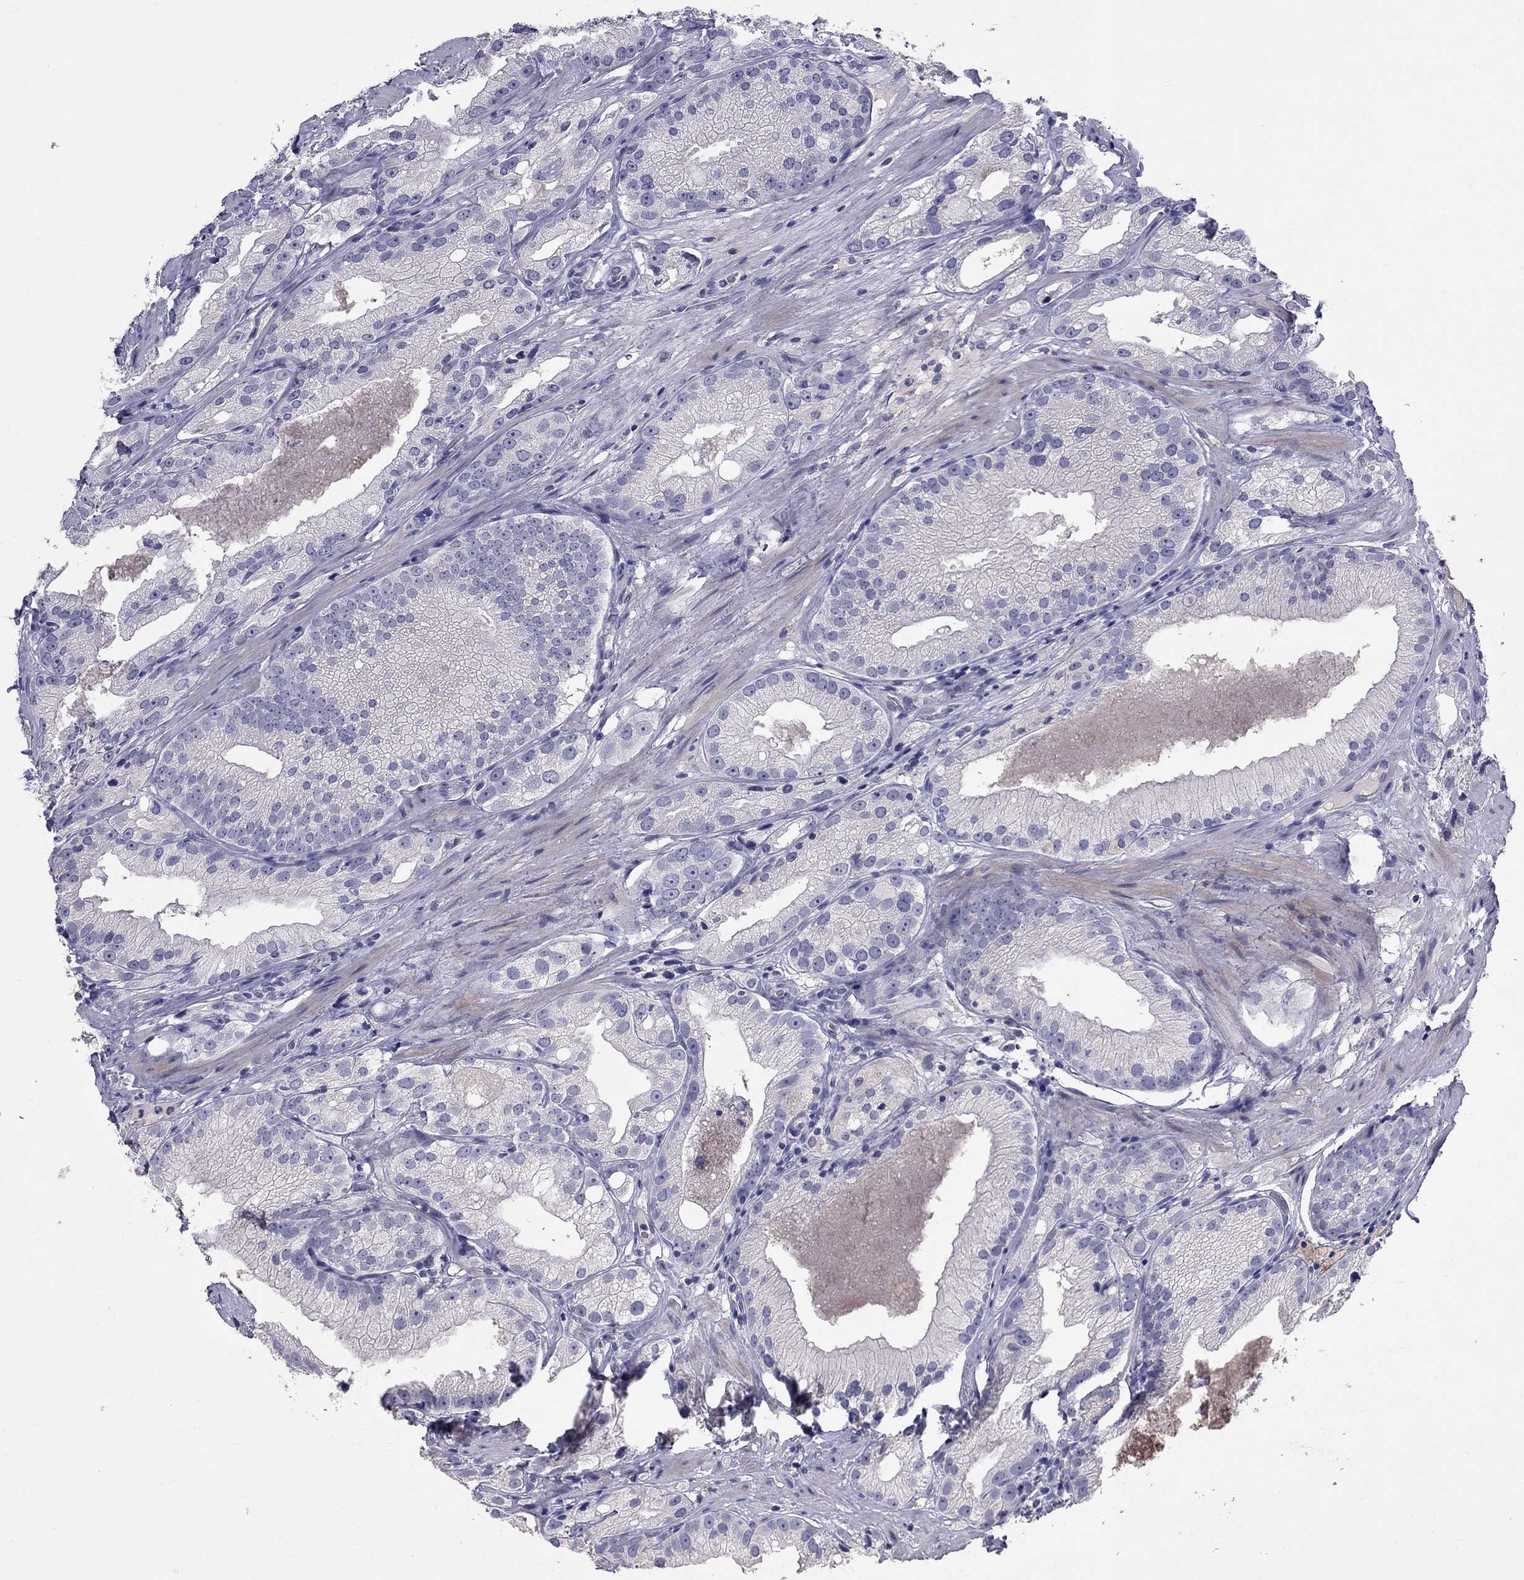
{"staining": {"intensity": "negative", "quantity": "none", "location": "none"}, "tissue": "prostate cancer", "cell_type": "Tumor cells", "image_type": "cancer", "snomed": [{"axis": "morphology", "description": "Adenocarcinoma, High grade"}, {"axis": "topography", "description": "Prostate and seminal vesicle, NOS"}], "caption": "Tumor cells show no significant protein positivity in high-grade adenocarcinoma (prostate). Nuclei are stained in blue.", "gene": "CFAP91", "patient": {"sex": "male", "age": 62}}